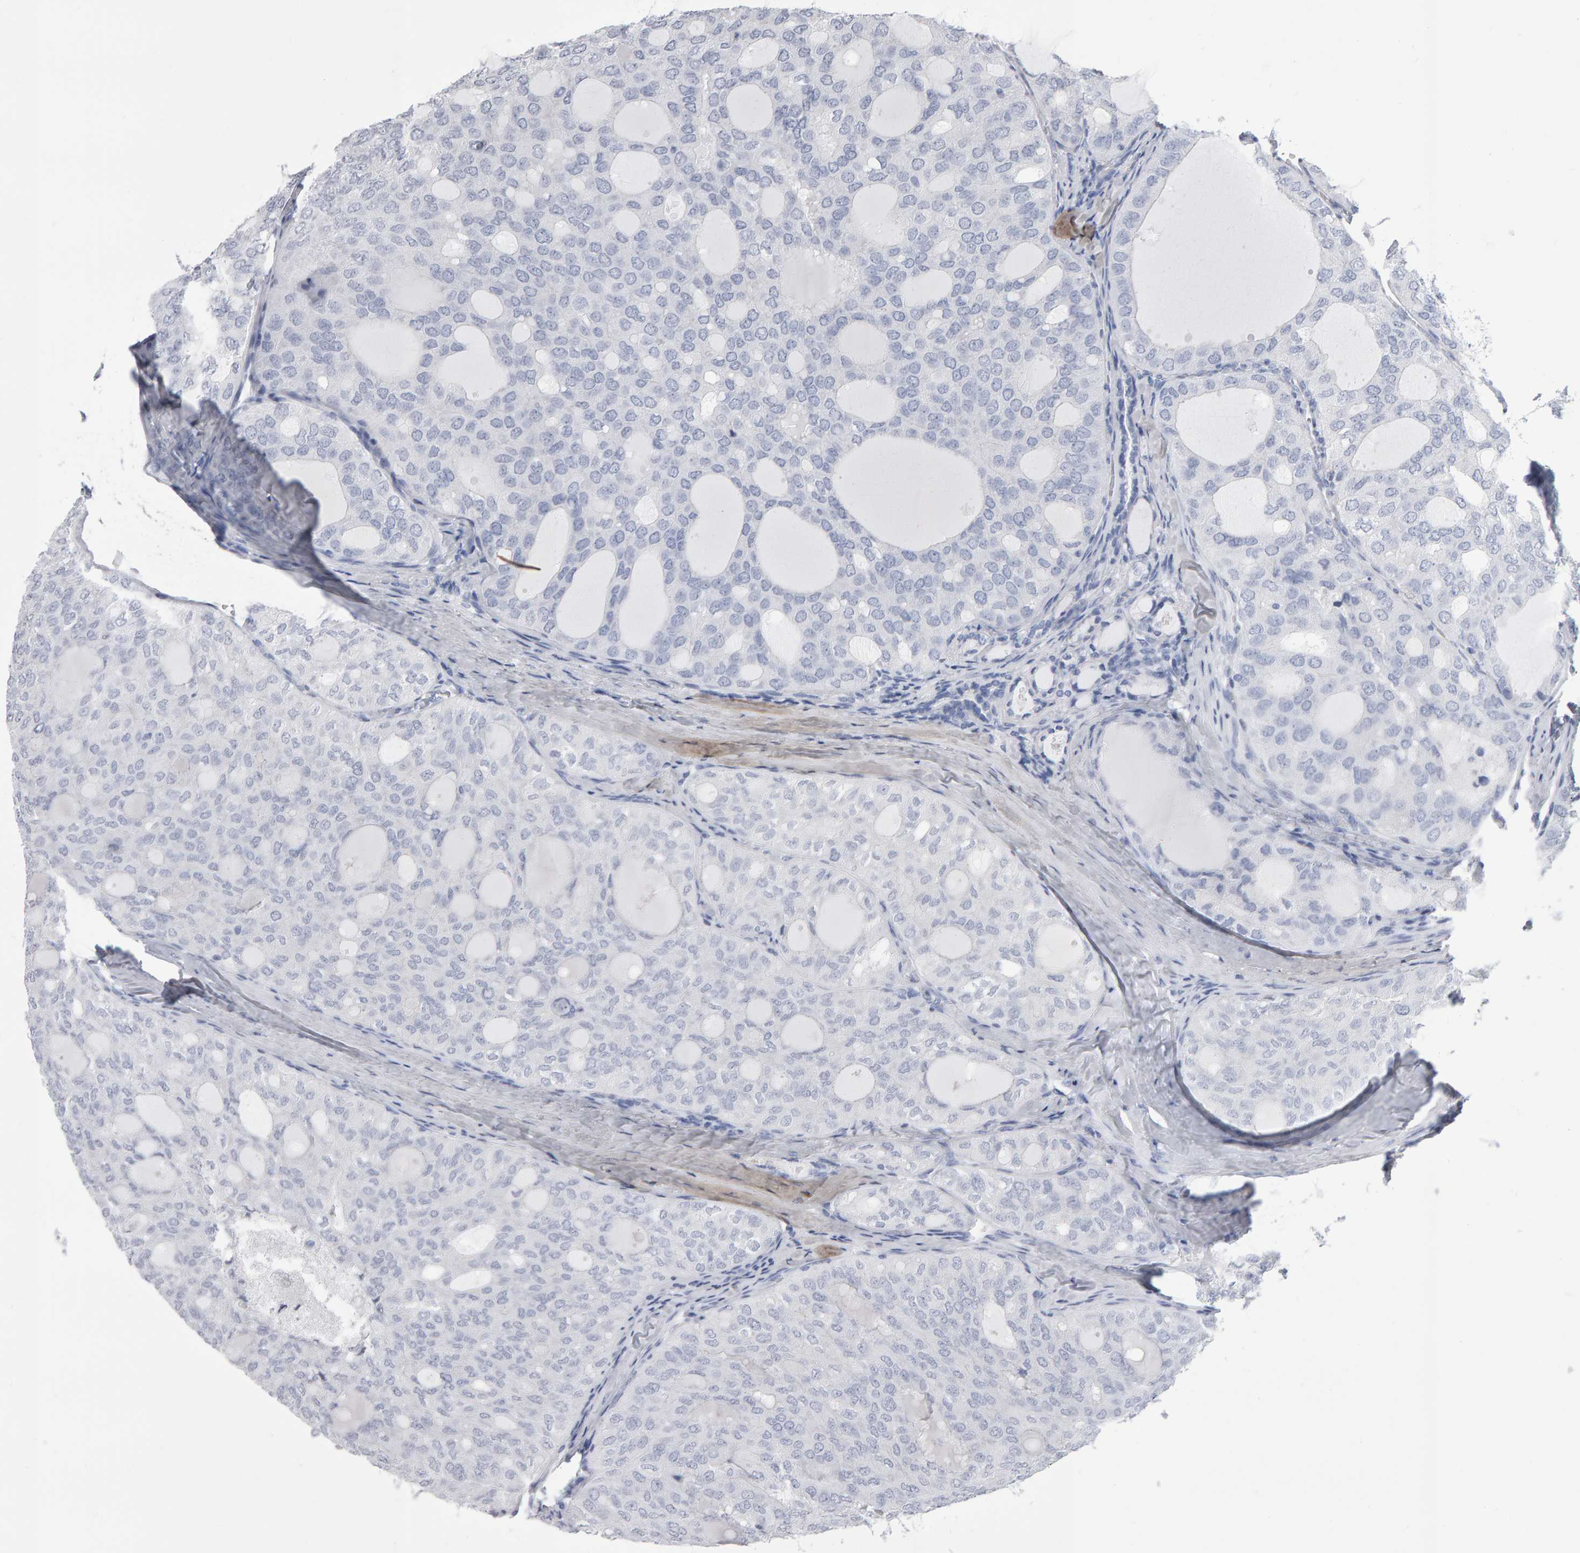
{"staining": {"intensity": "negative", "quantity": "none", "location": "none"}, "tissue": "thyroid cancer", "cell_type": "Tumor cells", "image_type": "cancer", "snomed": [{"axis": "morphology", "description": "Follicular adenoma carcinoma, NOS"}, {"axis": "topography", "description": "Thyroid gland"}], "caption": "This is an IHC photomicrograph of thyroid follicular adenoma carcinoma. There is no expression in tumor cells.", "gene": "NCDN", "patient": {"sex": "male", "age": 75}}